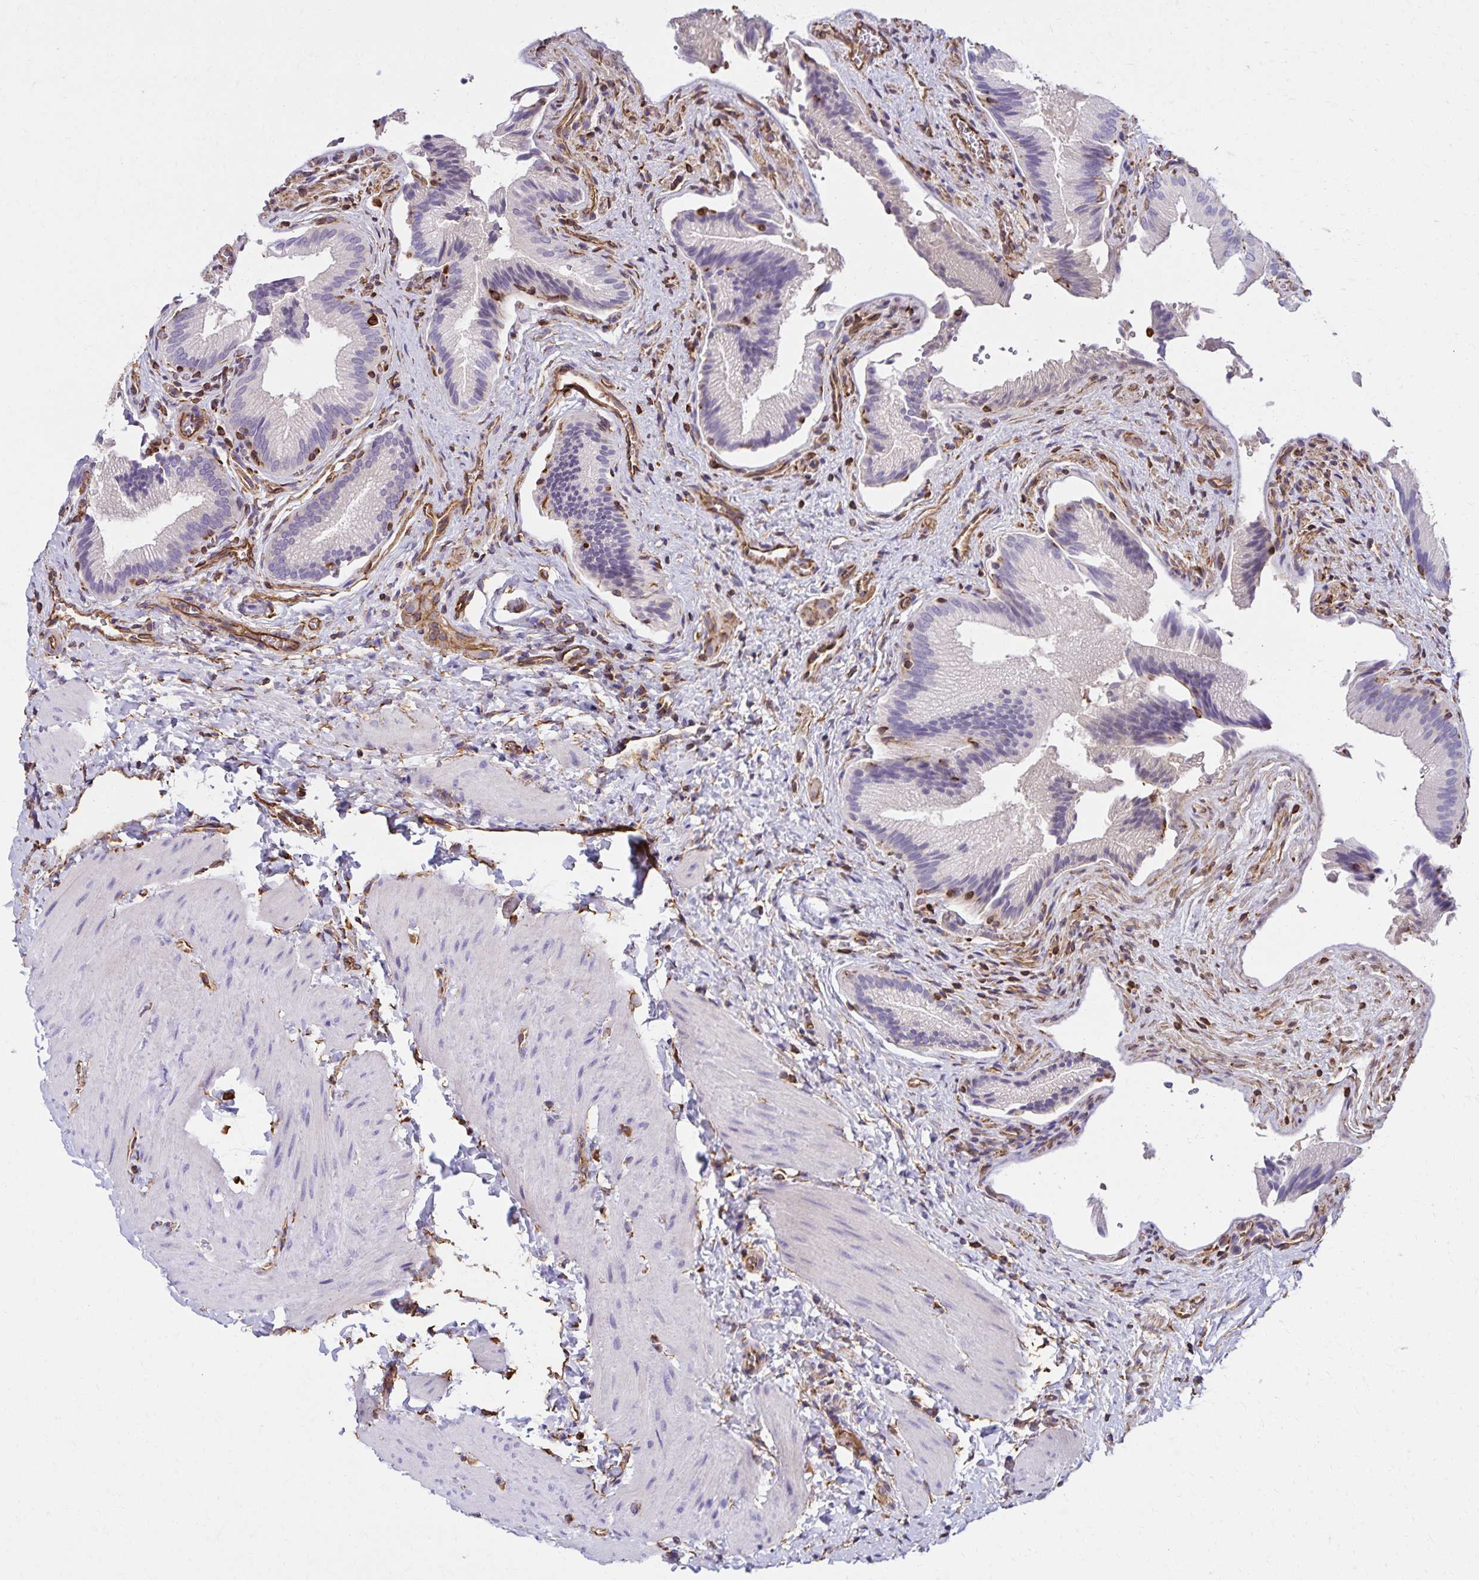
{"staining": {"intensity": "negative", "quantity": "none", "location": "none"}, "tissue": "gallbladder", "cell_type": "Glandular cells", "image_type": "normal", "snomed": [{"axis": "morphology", "description": "Normal tissue, NOS"}, {"axis": "topography", "description": "Gallbladder"}], "caption": "High magnification brightfield microscopy of normal gallbladder stained with DAB (3,3'-diaminobenzidine) (brown) and counterstained with hematoxylin (blue): glandular cells show no significant staining. (Immunohistochemistry, brightfield microscopy, high magnification).", "gene": "TRPV6", "patient": {"sex": "male", "age": 17}}